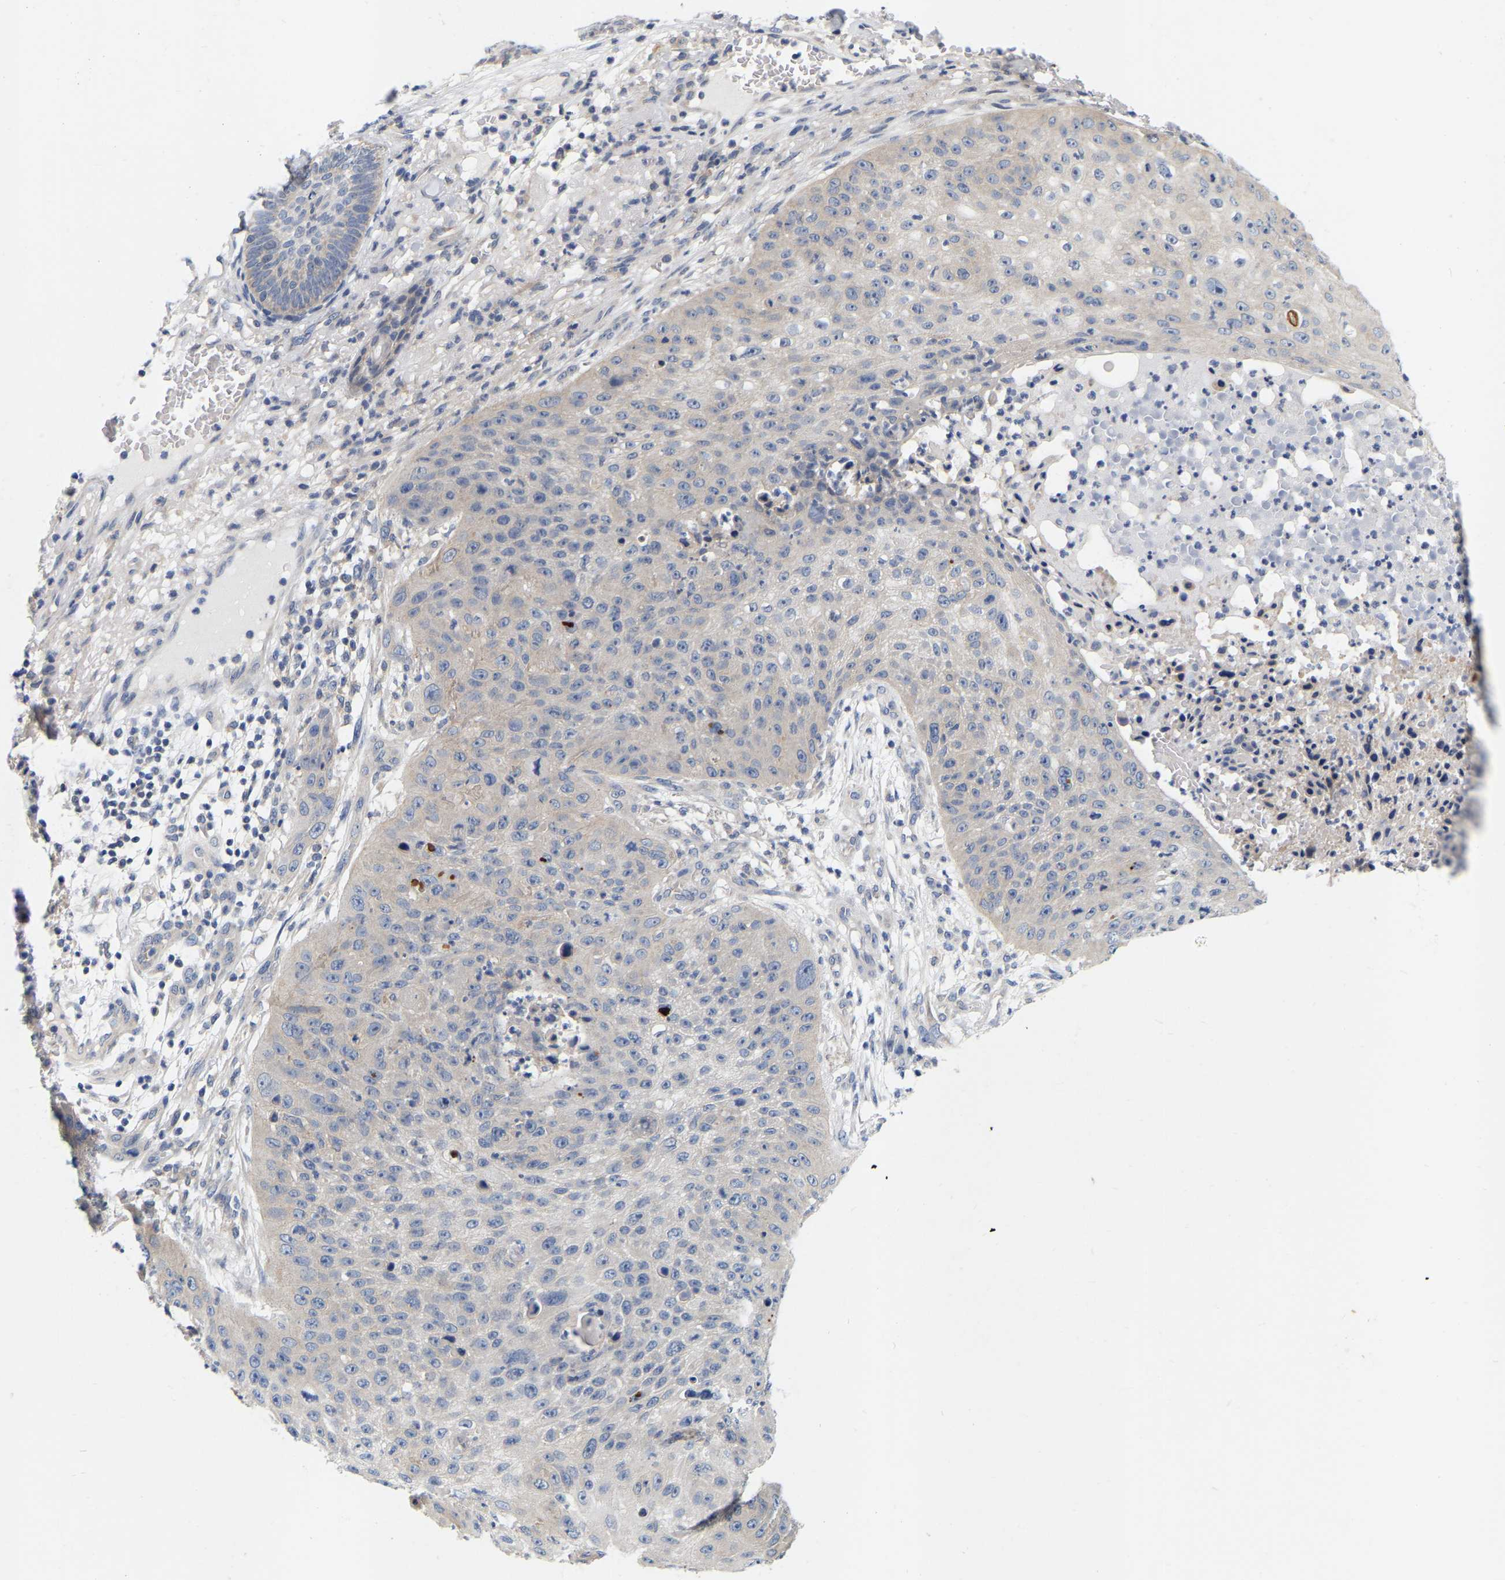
{"staining": {"intensity": "negative", "quantity": "none", "location": "none"}, "tissue": "skin cancer", "cell_type": "Tumor cells", "image_type": "cancer", "snomed": [{"axis": "morphology", "description": "Squamous cell carcinoma, NOS"}, {"axis": "topography", "description": "Skin"}], "caption": "This is an immunohistochemistry photomicrograph of skin squamous cell carcinoma. There is no staining in tumor cells.", "gene": "WIPI2", "patient": {"sex": "female", "age": 80}}